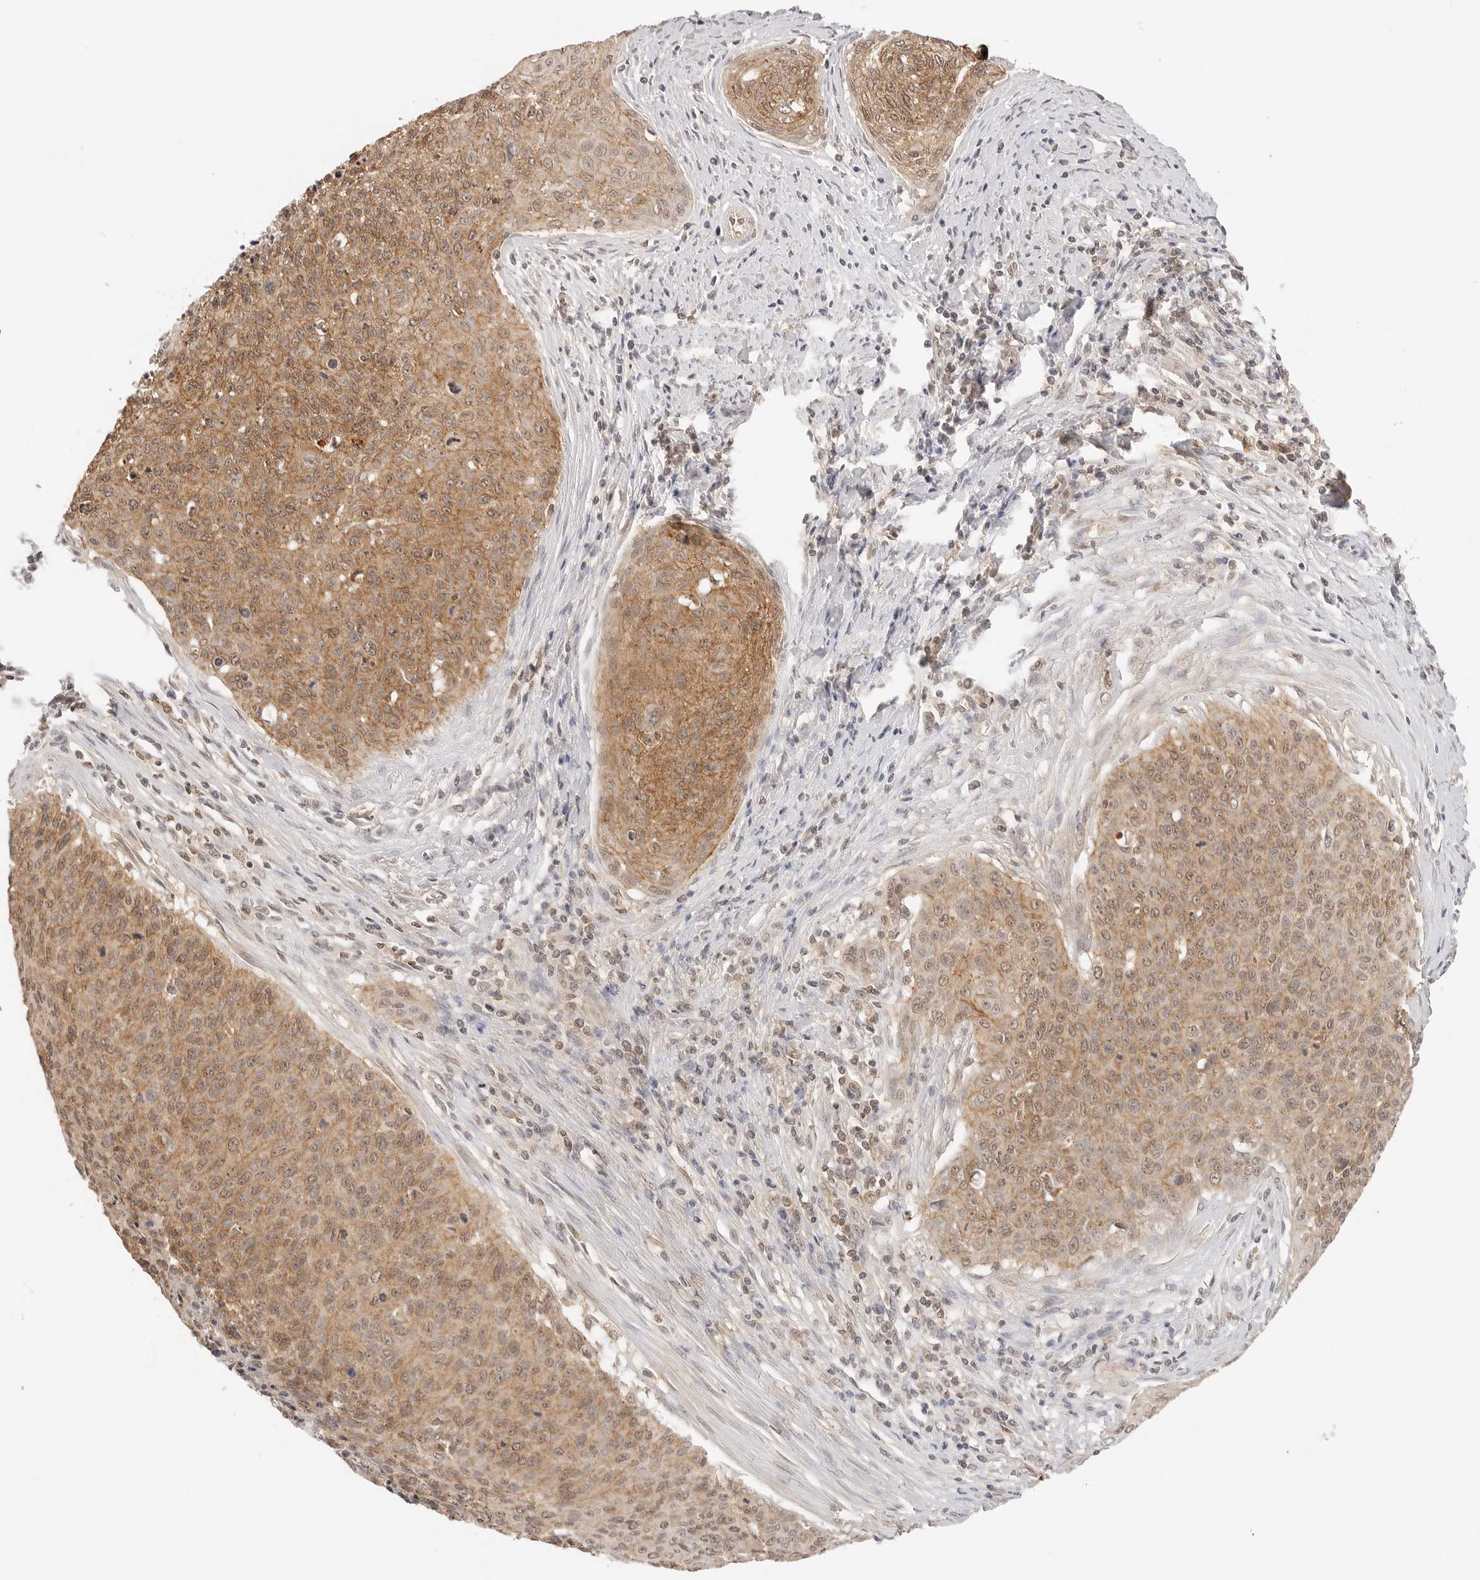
{"staining": {"intensity": "moderate", "quantity": ">75%", "location": "cytoplasmic/membranous,nuclear"}, "tissue": "cervical cancer", "cell_type": "Tumor cells", "image_type": "cancer", "snomed": [{"axis": "morphology", "description": "Squamous cell carcinoma, NOS"}, {"axis": "topography", "description": "Cervix"}], "caption": "This is an image of immunohistochemistry (IHC) staining of squamous cell carcinoma (cervical), which shows moderate positivity in the cytoplasmic/membranous and nuclear of tumor cells.", "gene": "EPHA1", "patient": {"sex": "female", "age": 55}}